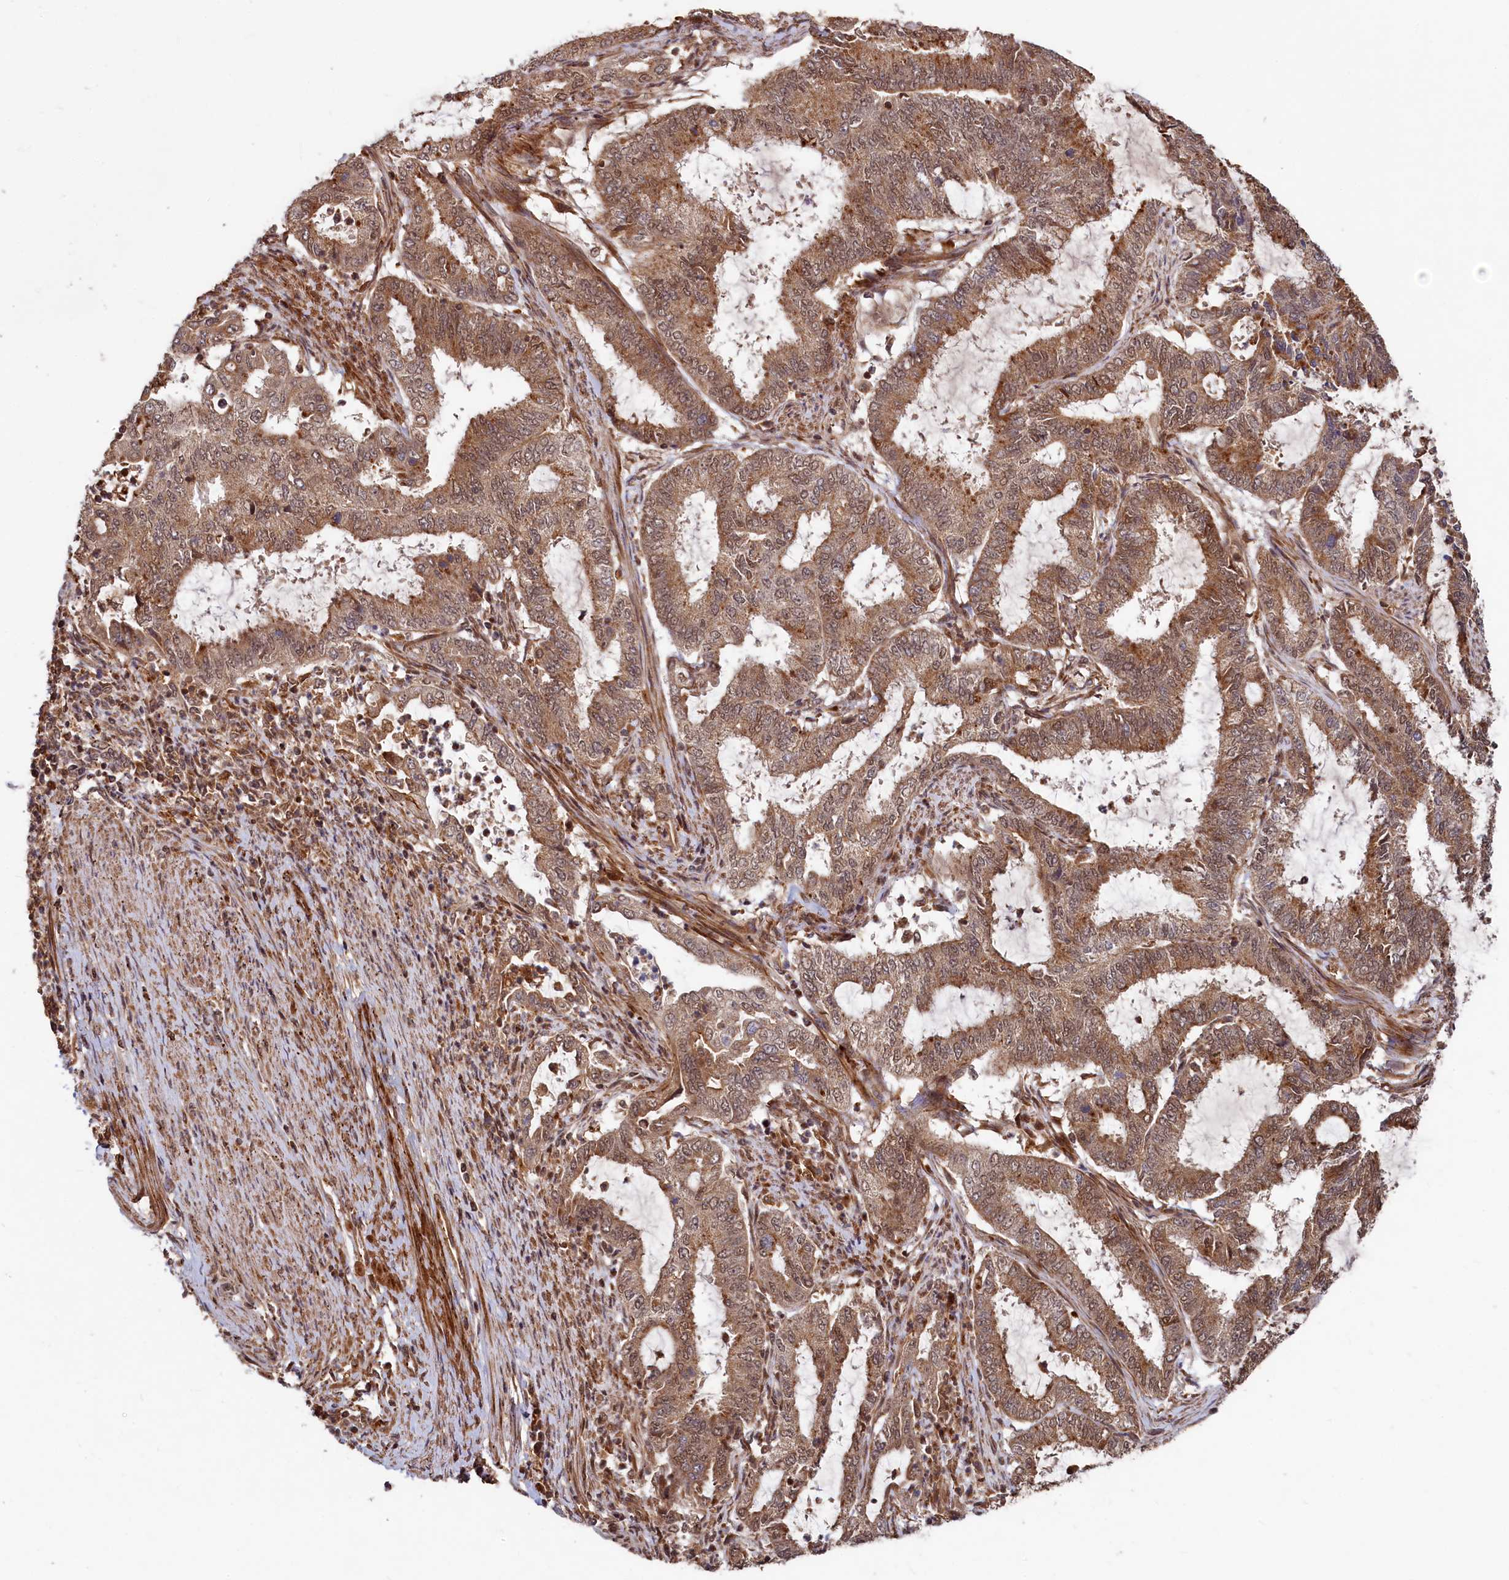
{"staining": {"intensity": "moderate", "quantity": ">75%", "location": "cytoplasmic/membranous,nuclear"}, "tissue": "endometrial cancer", "cell_type": "Tumor cells", "image_type": "cancer", "snomed": [{"axis": "morphology", "description": "Adenocarcinoma, NOS"}, {"axis": "topography", "description": "Endometrium"}], "caption": "DAB immunohistochemical staining of endometrial cancer (adenocarcinoma) reveals moderate cytoplasmic/membranous and nuclear protein positivity in approximately >75% of tumor cells. (IHC, brightfield microscopy, high magnification).", "gene": "TRIM23", "patient": {"sex": "female", "age": 51}}